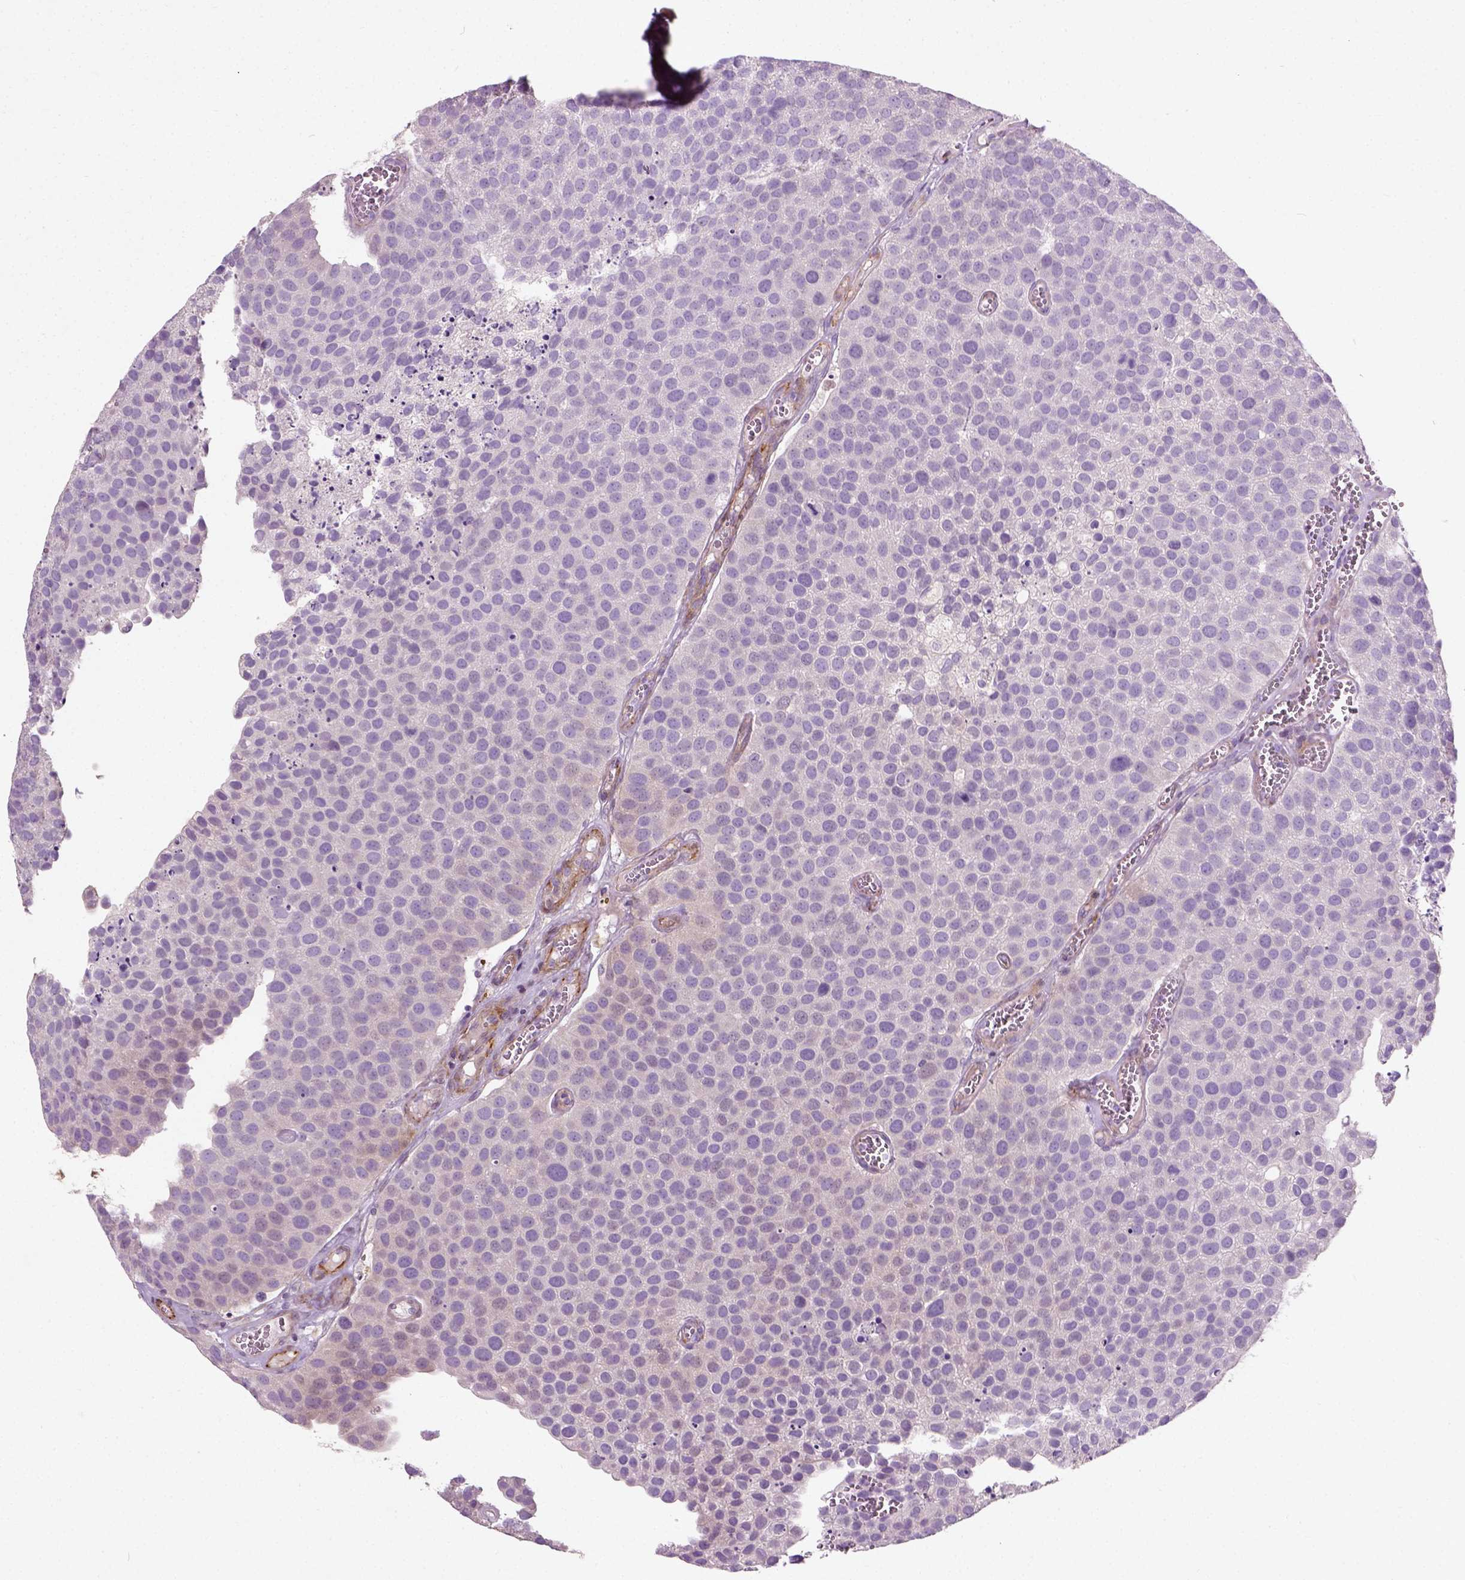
{"staining": {"intensity": "negative", "quantity": "none", "location": "none"}, "tissue": "urothelial cancer", "cell_type": "Tumor cells", "image_type": "cancer", "snomed": [{"axis": "morphology", "description": "Urothelial carcinoma, Low grade"}, {"axis": "topography", "description": "Urinary bladder"}], "caption": "Tumor cells show no significant staining in low-grade urothelial carcinoma.", "gene": "PKP3", "patient": {"sex": "female", "age": 69}}